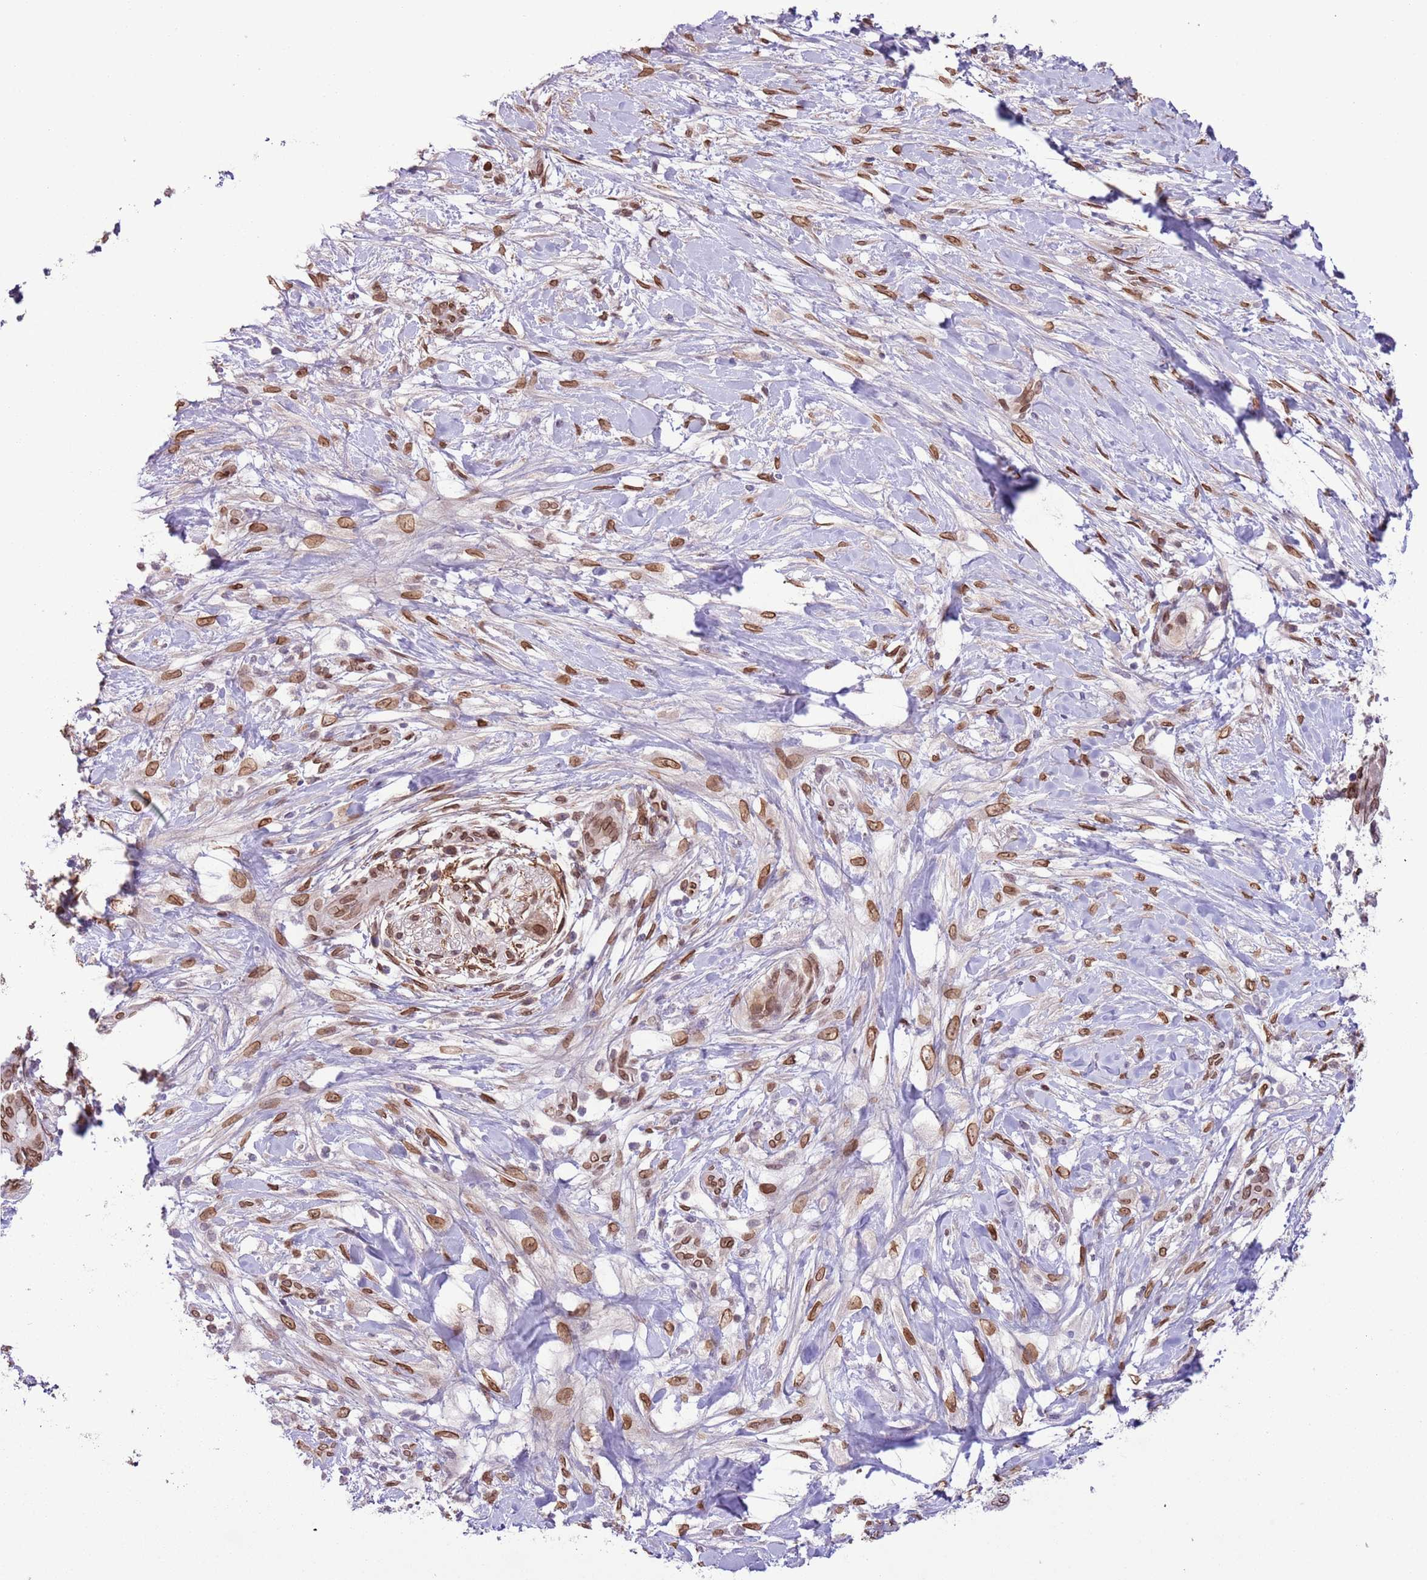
{"staining": {"intensity": "moderate", "quantity": ">75%", "location": "cytoplasmic/membranous,nuclear"}, "tissue": "pancreatic cancer", "cell_type": "Tumor cells", "image_type": "cancer", "snomed": [{"axis": "morphology", "description": "Adenocarcinoma, NOS"}, {"axis": "topography", "description": "Pancreas"}], "caption": "Immunohistochemical staining of human pancreatic cancer (adenocarcinoma) displays medium levels of moderate cytoplasmic/membranous and nuclear protein positivity in approximately >75% of tumor cells.", "gene": "ZGLP1", "patient": {"sex": "female", "age": 72}}